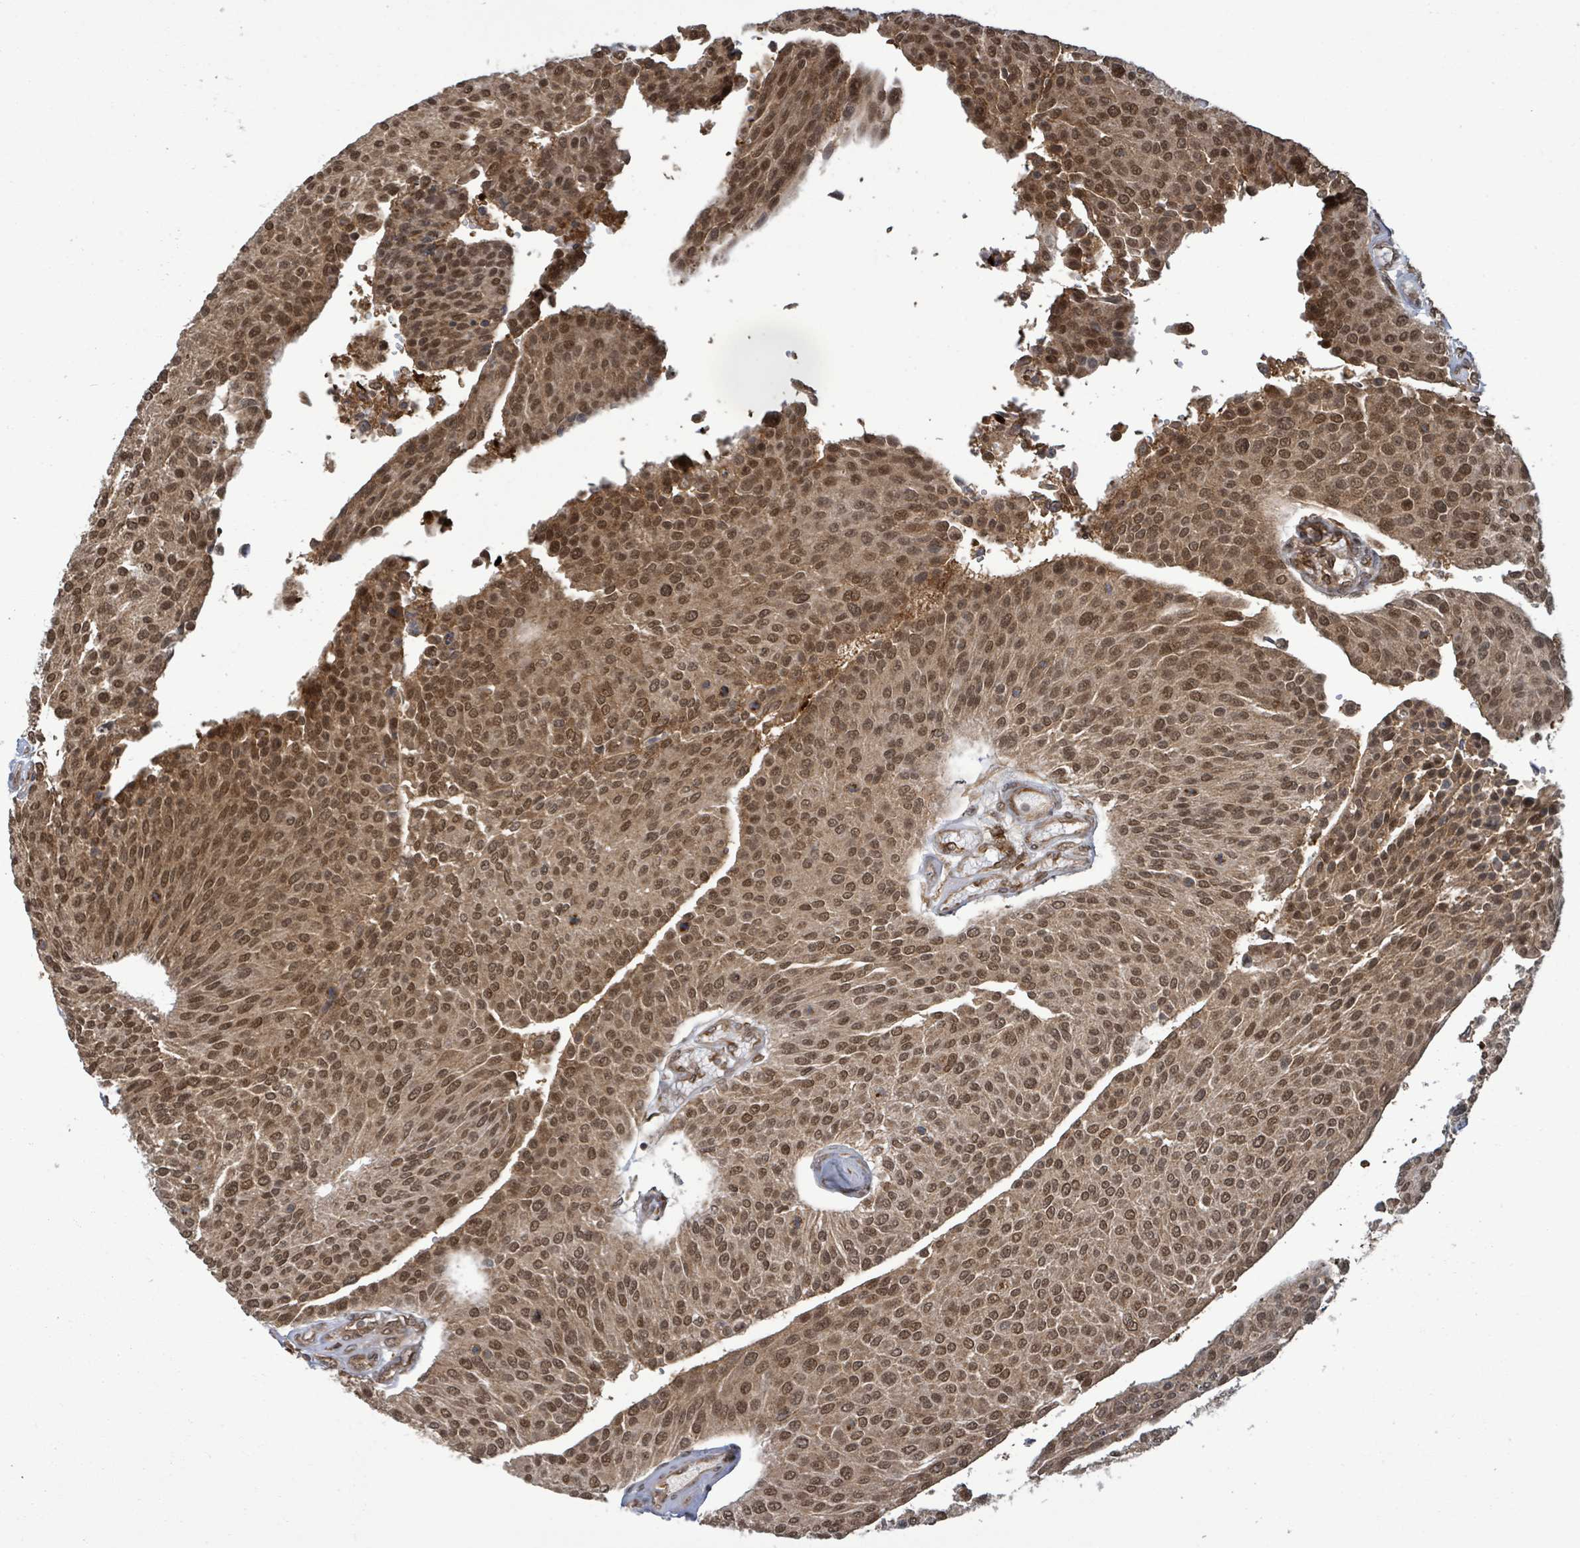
{"staining": {"intensity": "moderate", "quantity": ">75%", "location": "cytoplasmic/membranous,nuclear"}, "tissue": "urothelial cancer", "cell_type": "Tumor cells", "image_type": "cancer", "snomed": [{"axis": "morphology", "description": "Urothelial carcinoma, NOS"}, {"axis": "topography", "description": "Urinary bladder"}], "caption": "Protein expression by IHC demonstrates moderate cytoplasmic/membranous and nuclear staining in approximately >75% of tumor cells in transitional cell carcinoma.", "gene": "KLC1", "patient": {"sex": "male", "age": 55}}